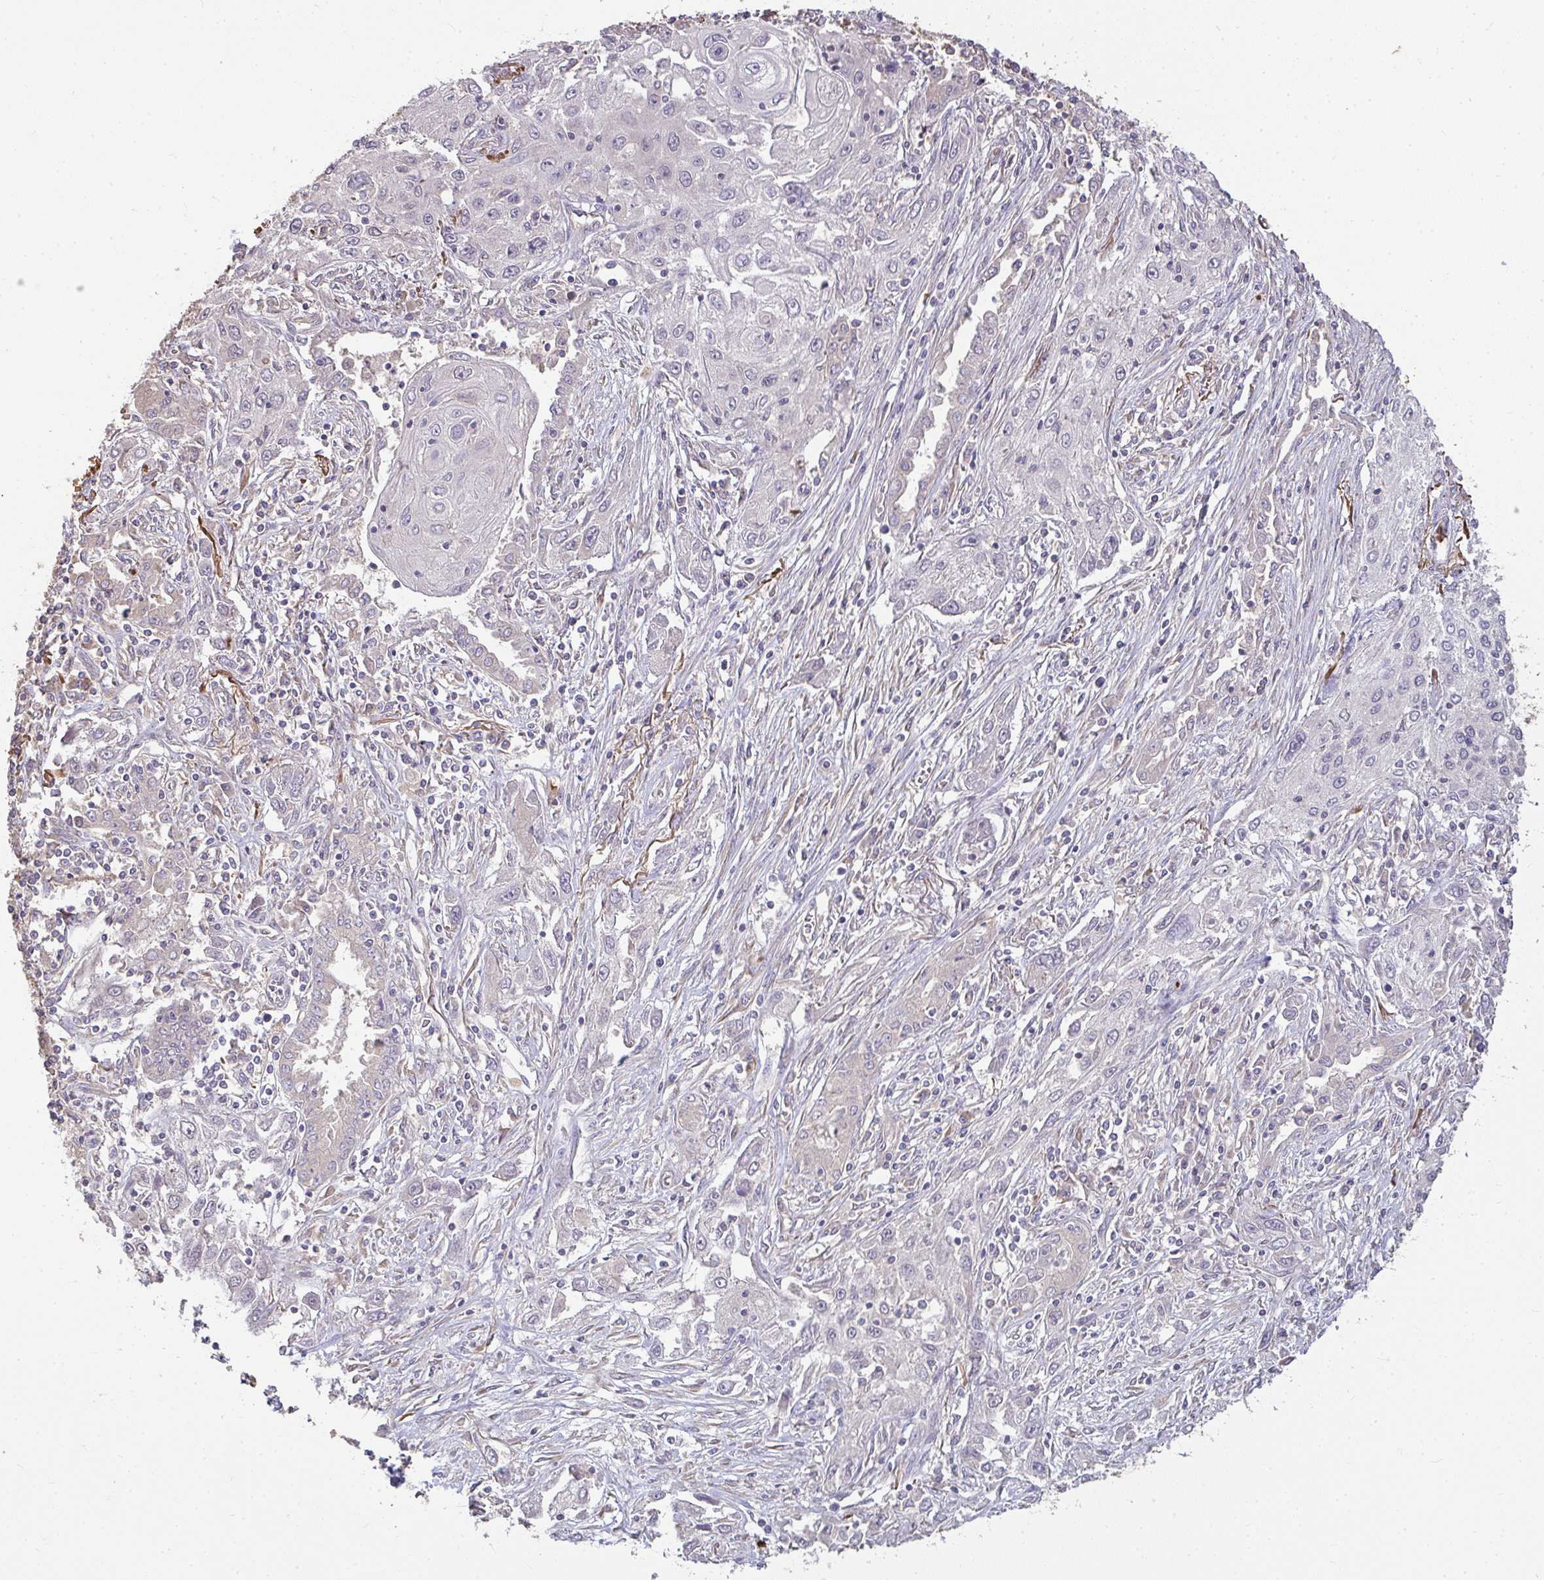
{"staining": {"intensity": "negative", "quantity": "none", "location": "none"}, "tissue": "lung cancer", "cell_type": "Tumor cells", "image_type": "cancer", "snomed": [{"axis": "morphology", "description": "Squamous cell carcinoma, NOS"}, {"axis": "topography", "description": "Lung"}], "caption": "Lung cancer stained for a protein using immunohistochemistry shows no positivity tumor cells.", "gene": "BRINP3", "patient": {"sex": "female", "age": 69}}